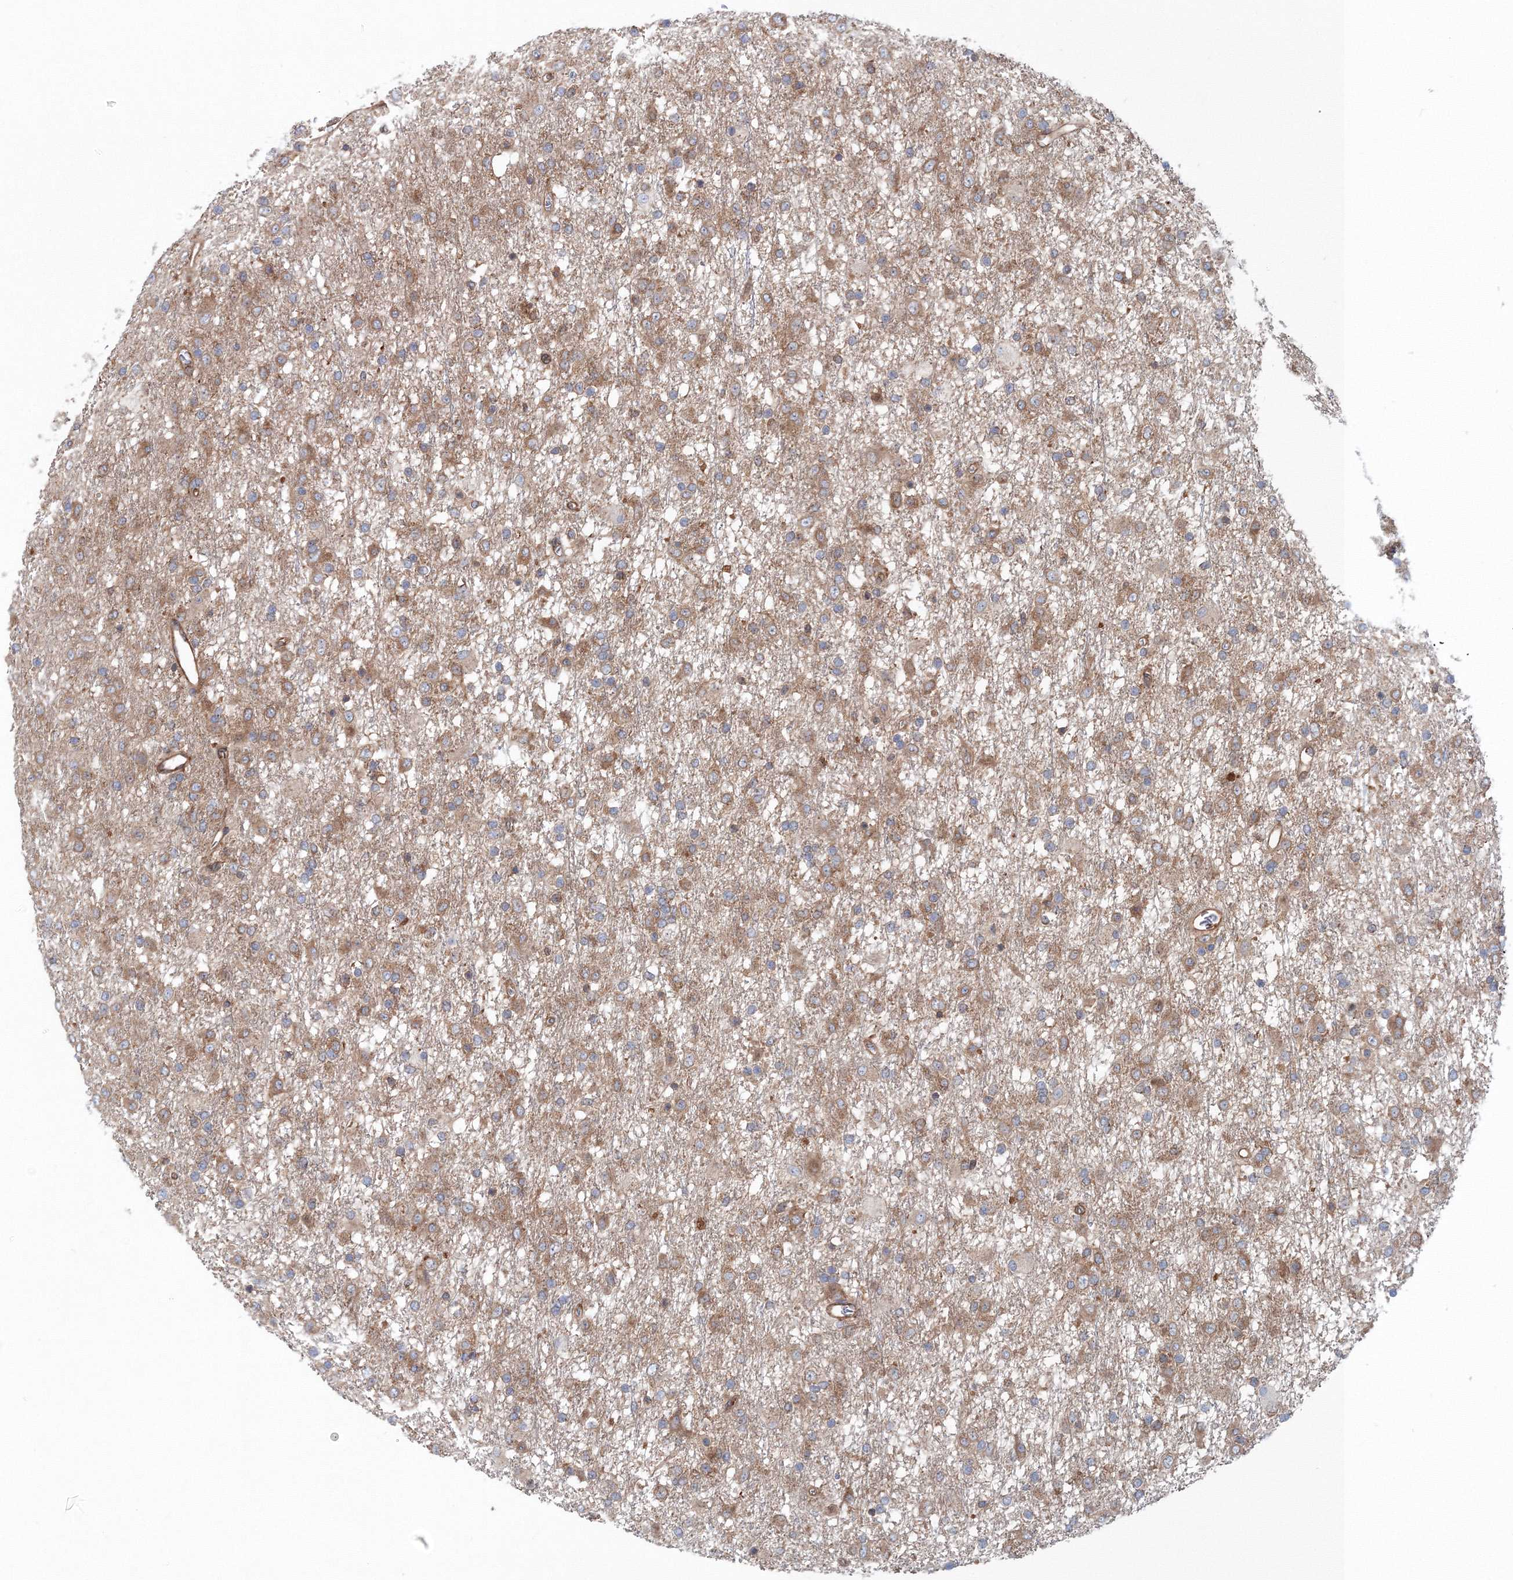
{"staining": {"intensity": "moderate", "quantity": "25%-75%", "location": "cytoplasmic/membranous"}, "tissue": "glioma", "cell_type": "Tumor cells", "image_type": "cancer", "snomed": [{"axis": "morphology", "description": "Glioma, malignant, Low grade"}, {"axis": "topography", "description": "Brain"}], "caption": "Glioma was stained to show a protein in brown. There is medium levels of moderate cytoplasmic/membranous staining in approximately 25%-75% of tumor cells.", "gene": "EXOC1", "patient": {"sex": "male", "age": 65}}